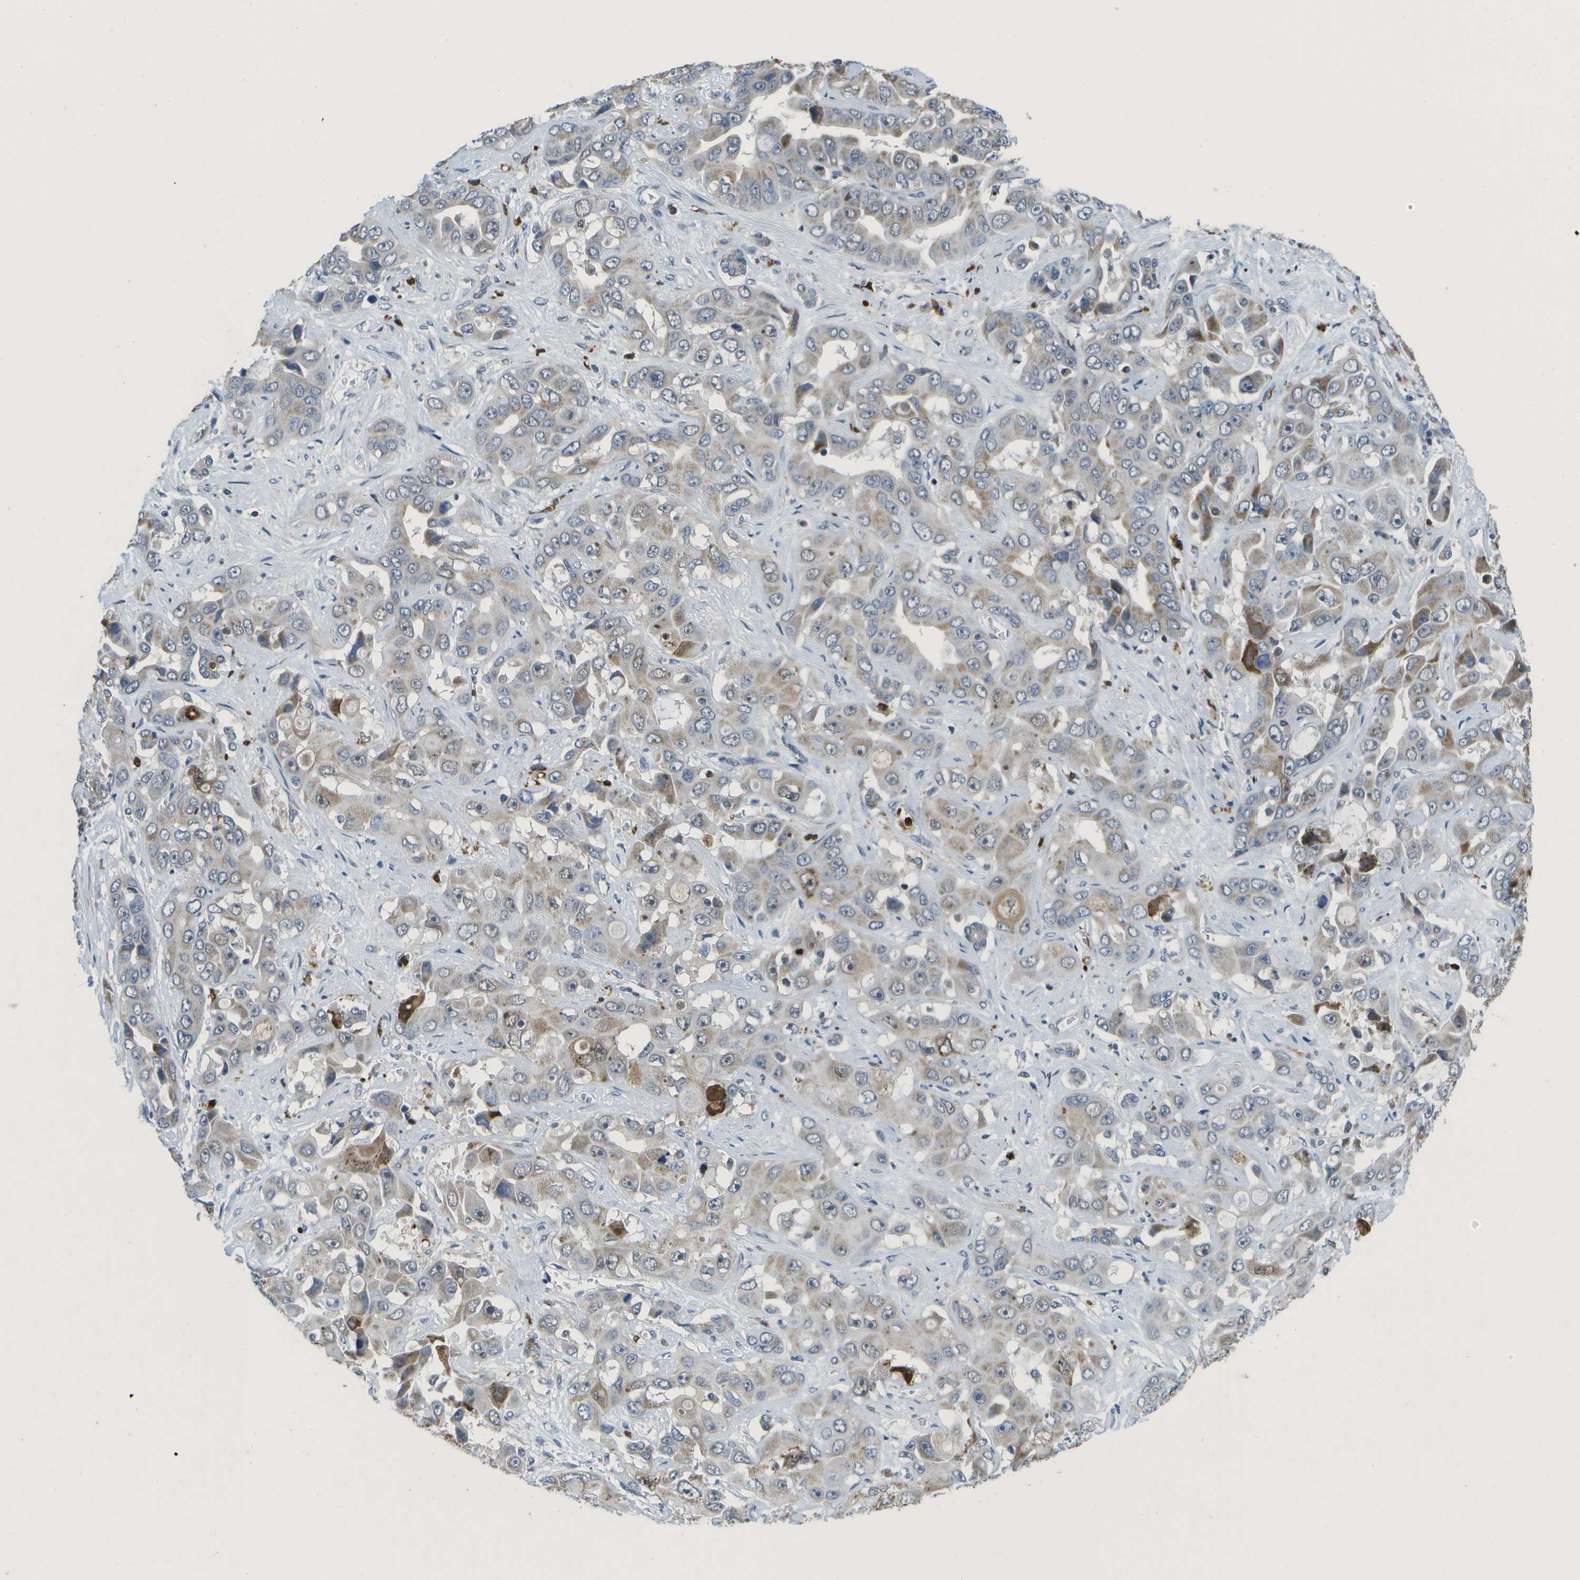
{"staining": {"intensity": "moderate", "quantity": "<25%", "location": "cytoplasmic/membranous"}, "tissue": "liver cancer", "cell_type": "Tumor cells", "image_type": "cancer", "snomed": [{"axis": "morphology", "description": "Cholangiocarcinoma"}, {"axis": "topography", "description": "Liver"}], "caption": "IHC (DAB) staining of liver cancer demonstrates moderate cytoplasmic/membranous protein expression in about <25% of tumor cells. (DAB IHC, brown staining for protein, blue staining for nuclei).", "gene": "GALNT15", "patient": {"sex": "female", "age": 52}}